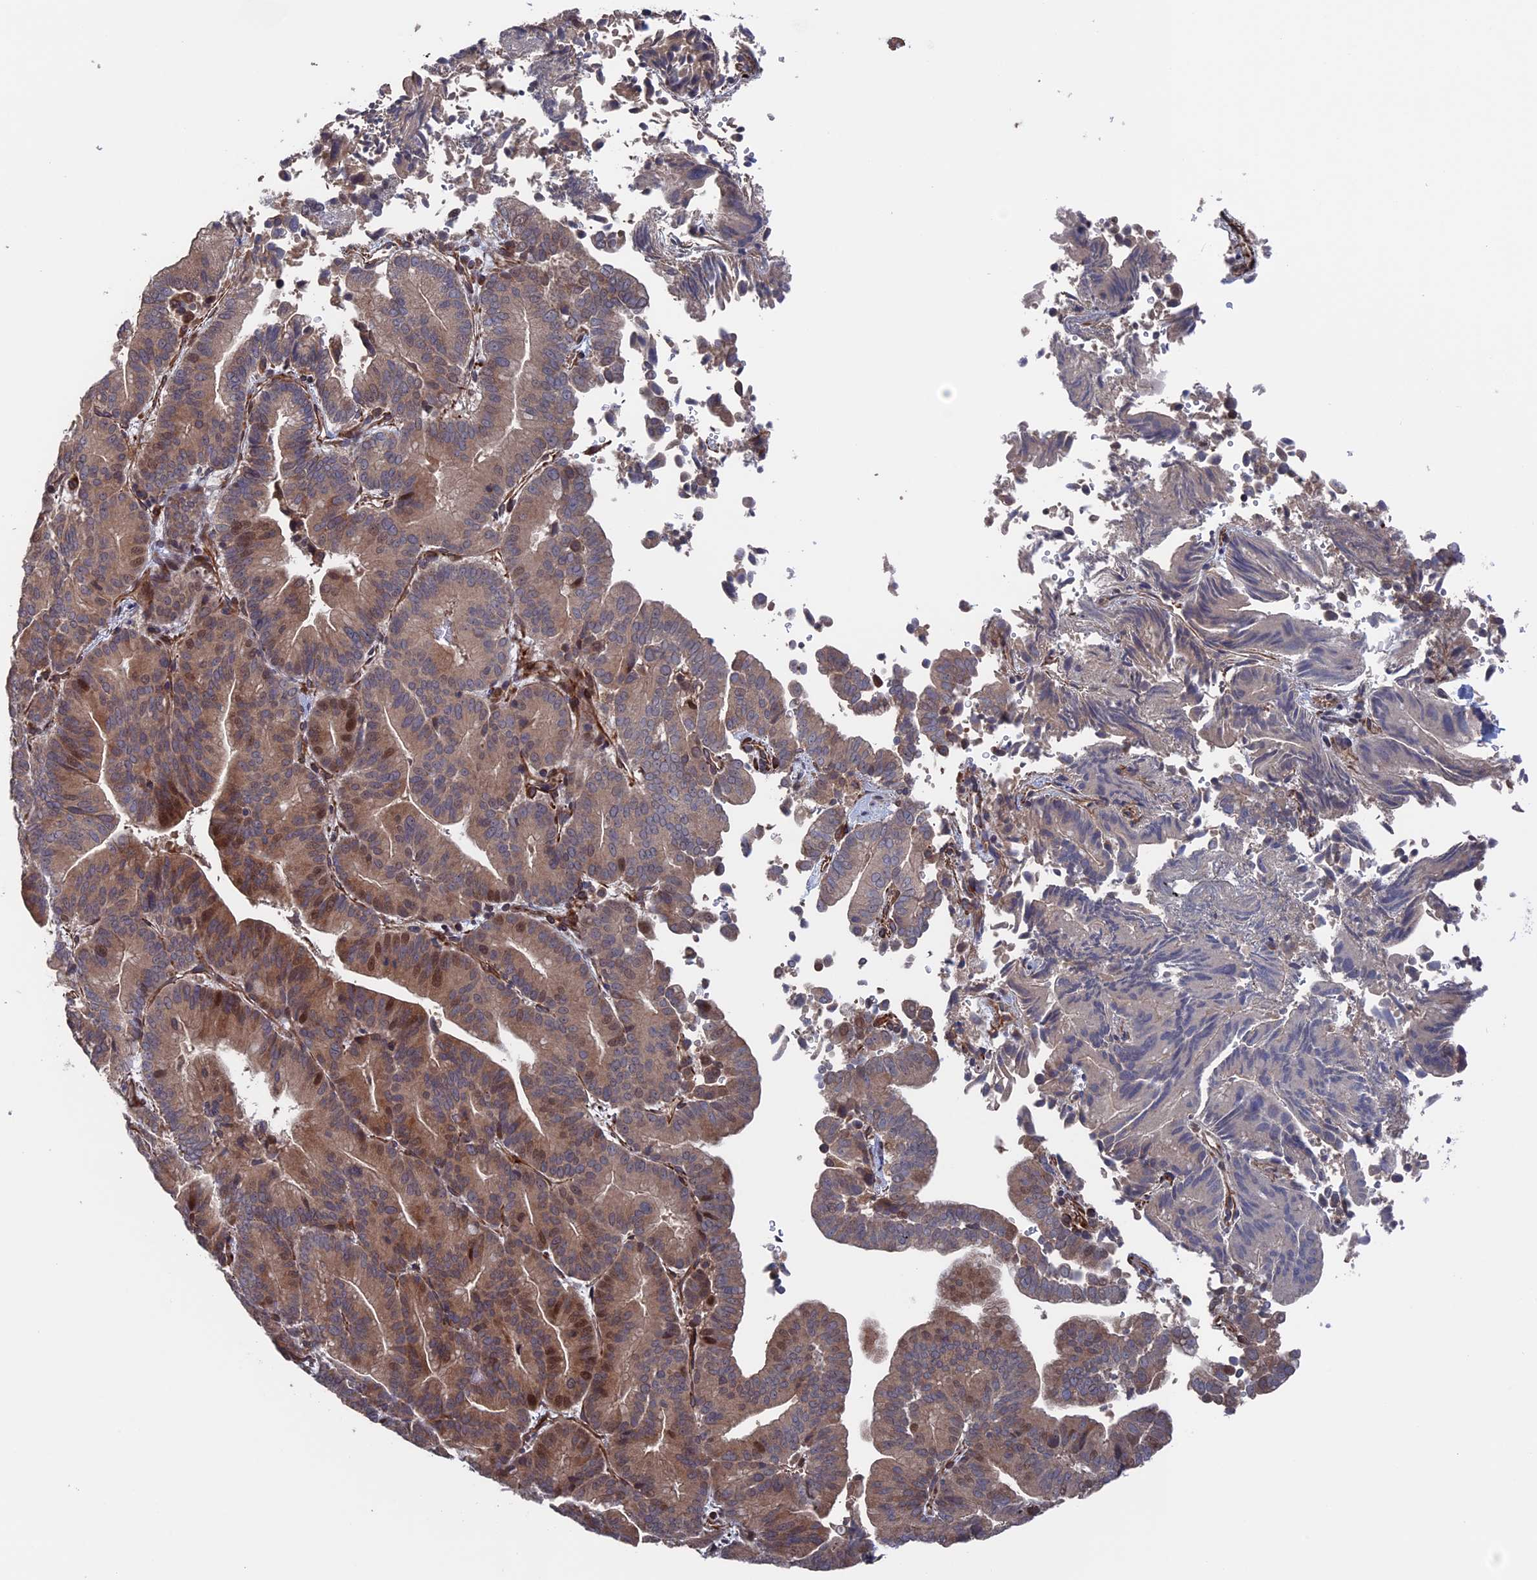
{"staining": {"intensity": "moderate", "quantity": "25%-75%", "location": "cytoplasmic/membranous,nuclear"}, "tissue": "liver cancer", "cell_type": "Tumor cells", "image_type": "cancer", "snomed": [{"axis": "morphology", "description": "Cholangiocarcinoma"}, {"axis": "topography", "description": "Liver"}], "caption": "DAB immunohistochemical staining of human liver cancer reveals moderate cytoplasmic/membranous and nuclear protein positivity in about 25%-75% of tumor cells.", "gene": "PLA2G15", "patient": {"sex": "female", "age": 75}}